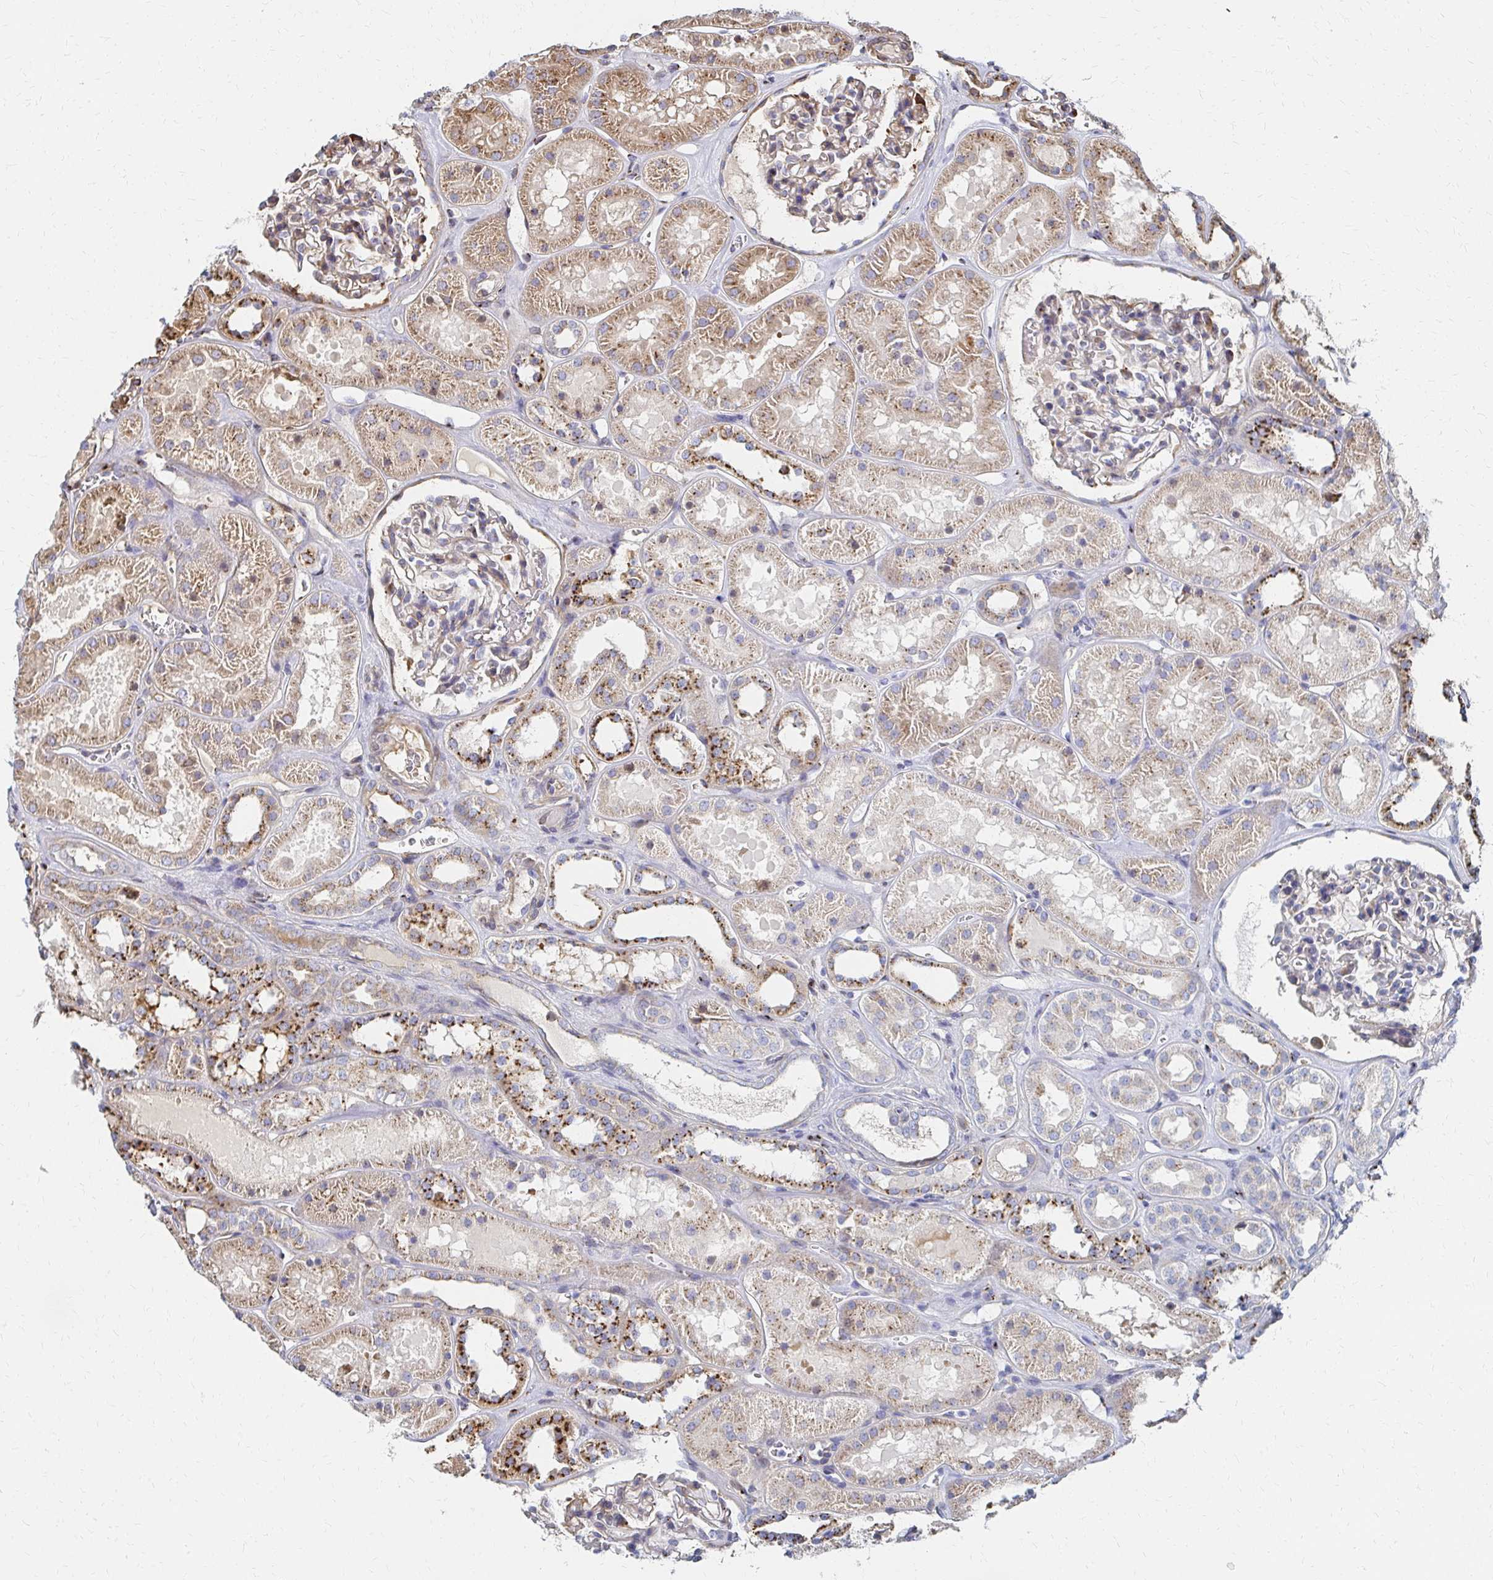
{"staining": {"intensity": "weak", "quantity": "<25%", "location": "cytoplasmic/membranous"}, "tissue": "kidney", "cell_type": "Cells in glomeruli", "image_type": "normal", "snomed": [{"axis": "morphology", "description": "Normal tissue, NOS"}, {"axis": "topography", "description": "Kidney"}], "caption": "Histopathology image shows no protein staining in cells in glomeruli of normal kidney. (DAB immunohistochemistry (IHC) with hematoxylin counter stain).", "gene": "MAN1A1", "patient": {"sex": "female", "age": 41}}